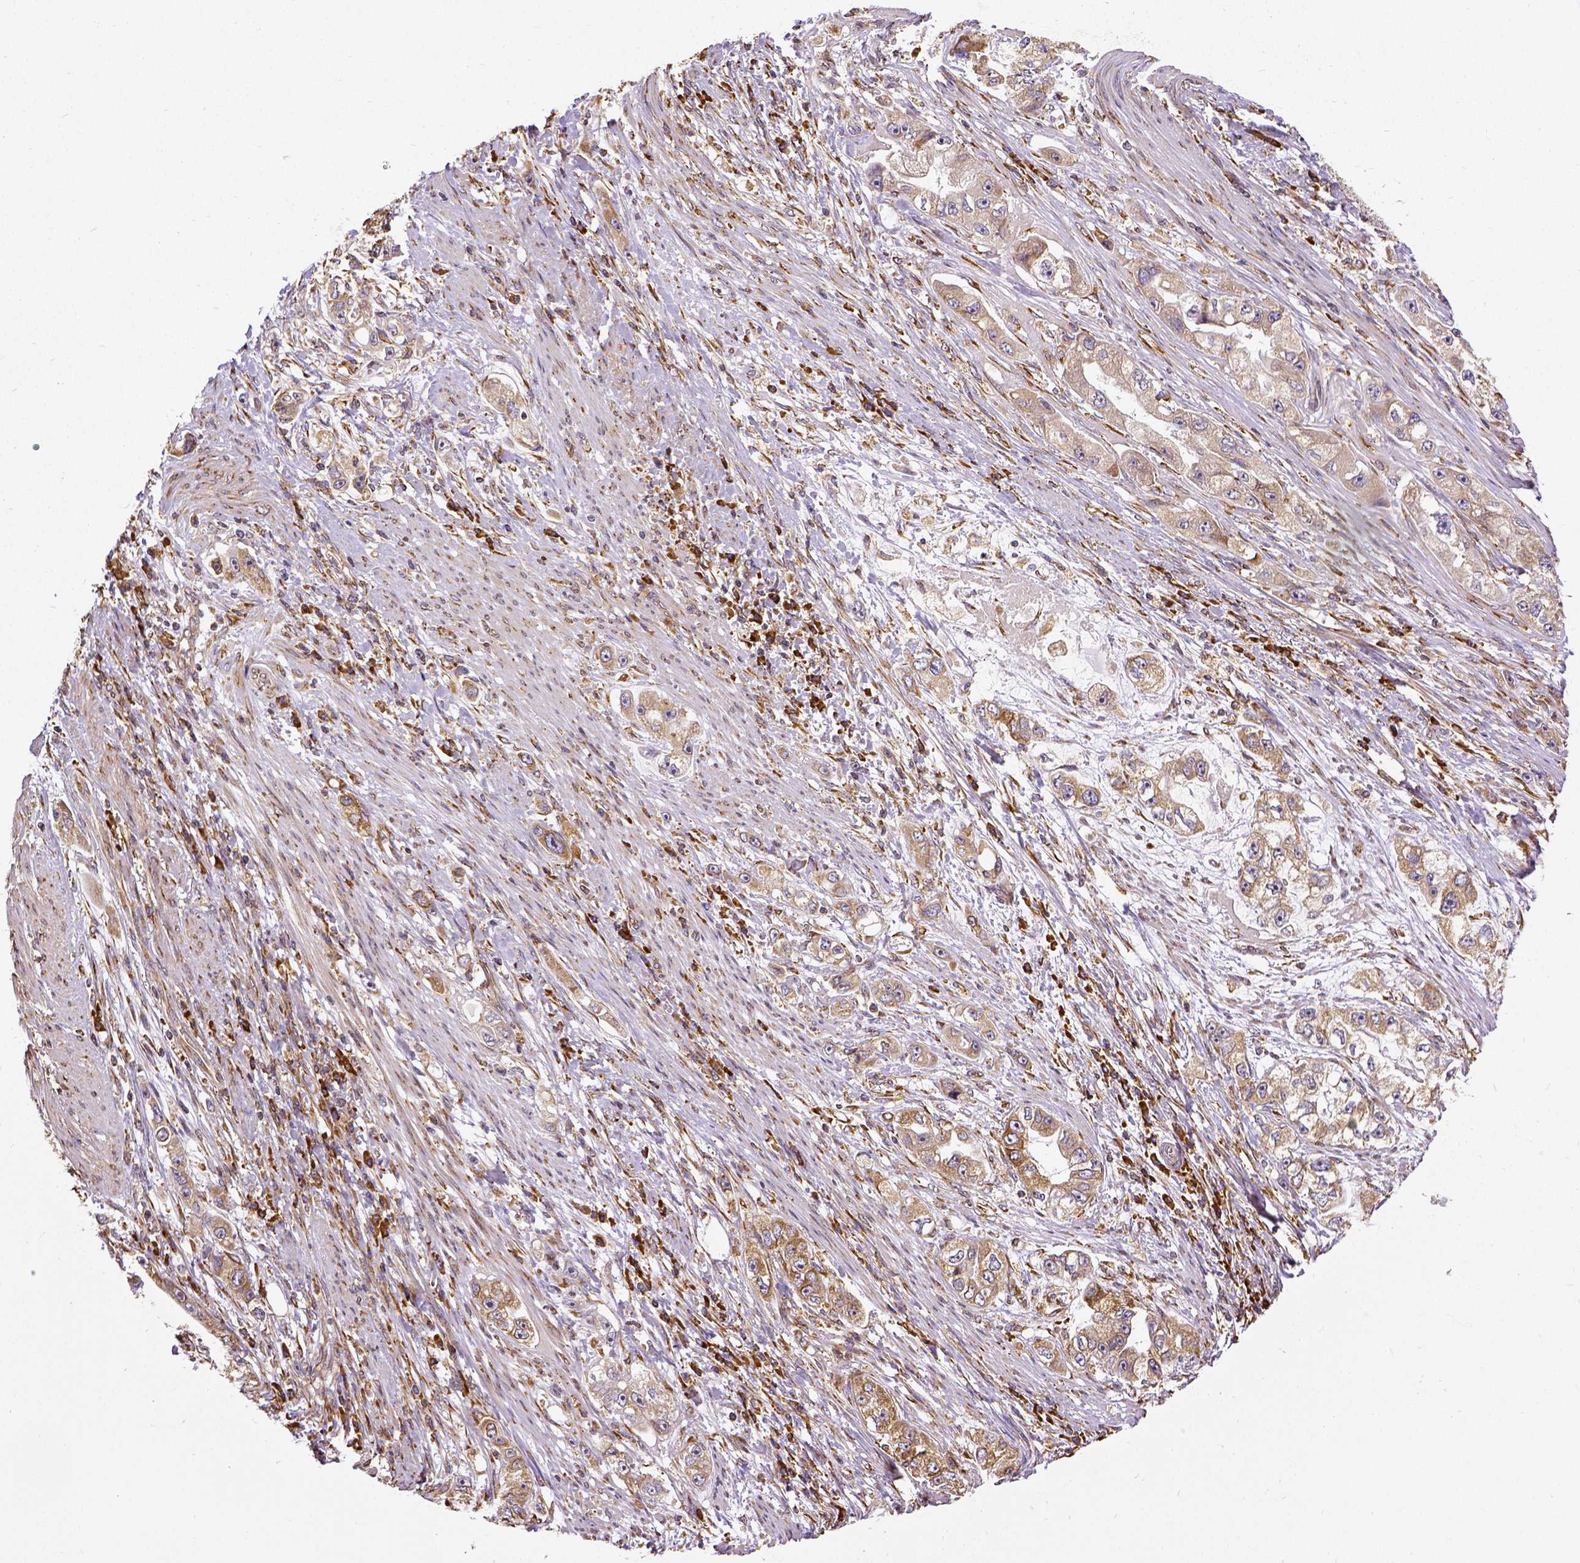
{"staining": {"intensity": "moderate", "quantity": ">75%", "location": "cytoplasmic/membranous"}, "tissue": "stomach cancer", "cell_type": "Tumor cells", "image_type": "cancer", "snomed": [{"axis": "morphology", "description": "Adenocarcinoma, NOS"}, {"axis": "topography", "description": "Stomach, lower"}], "caption": "Tumor cells demonstrate moderate cytoplasmic/membranous staining in about >75% of cells in stomach cancer (adenocarcinoma).", "gene": "MTDH", "patient": {"sex": "female", "age": 93}}